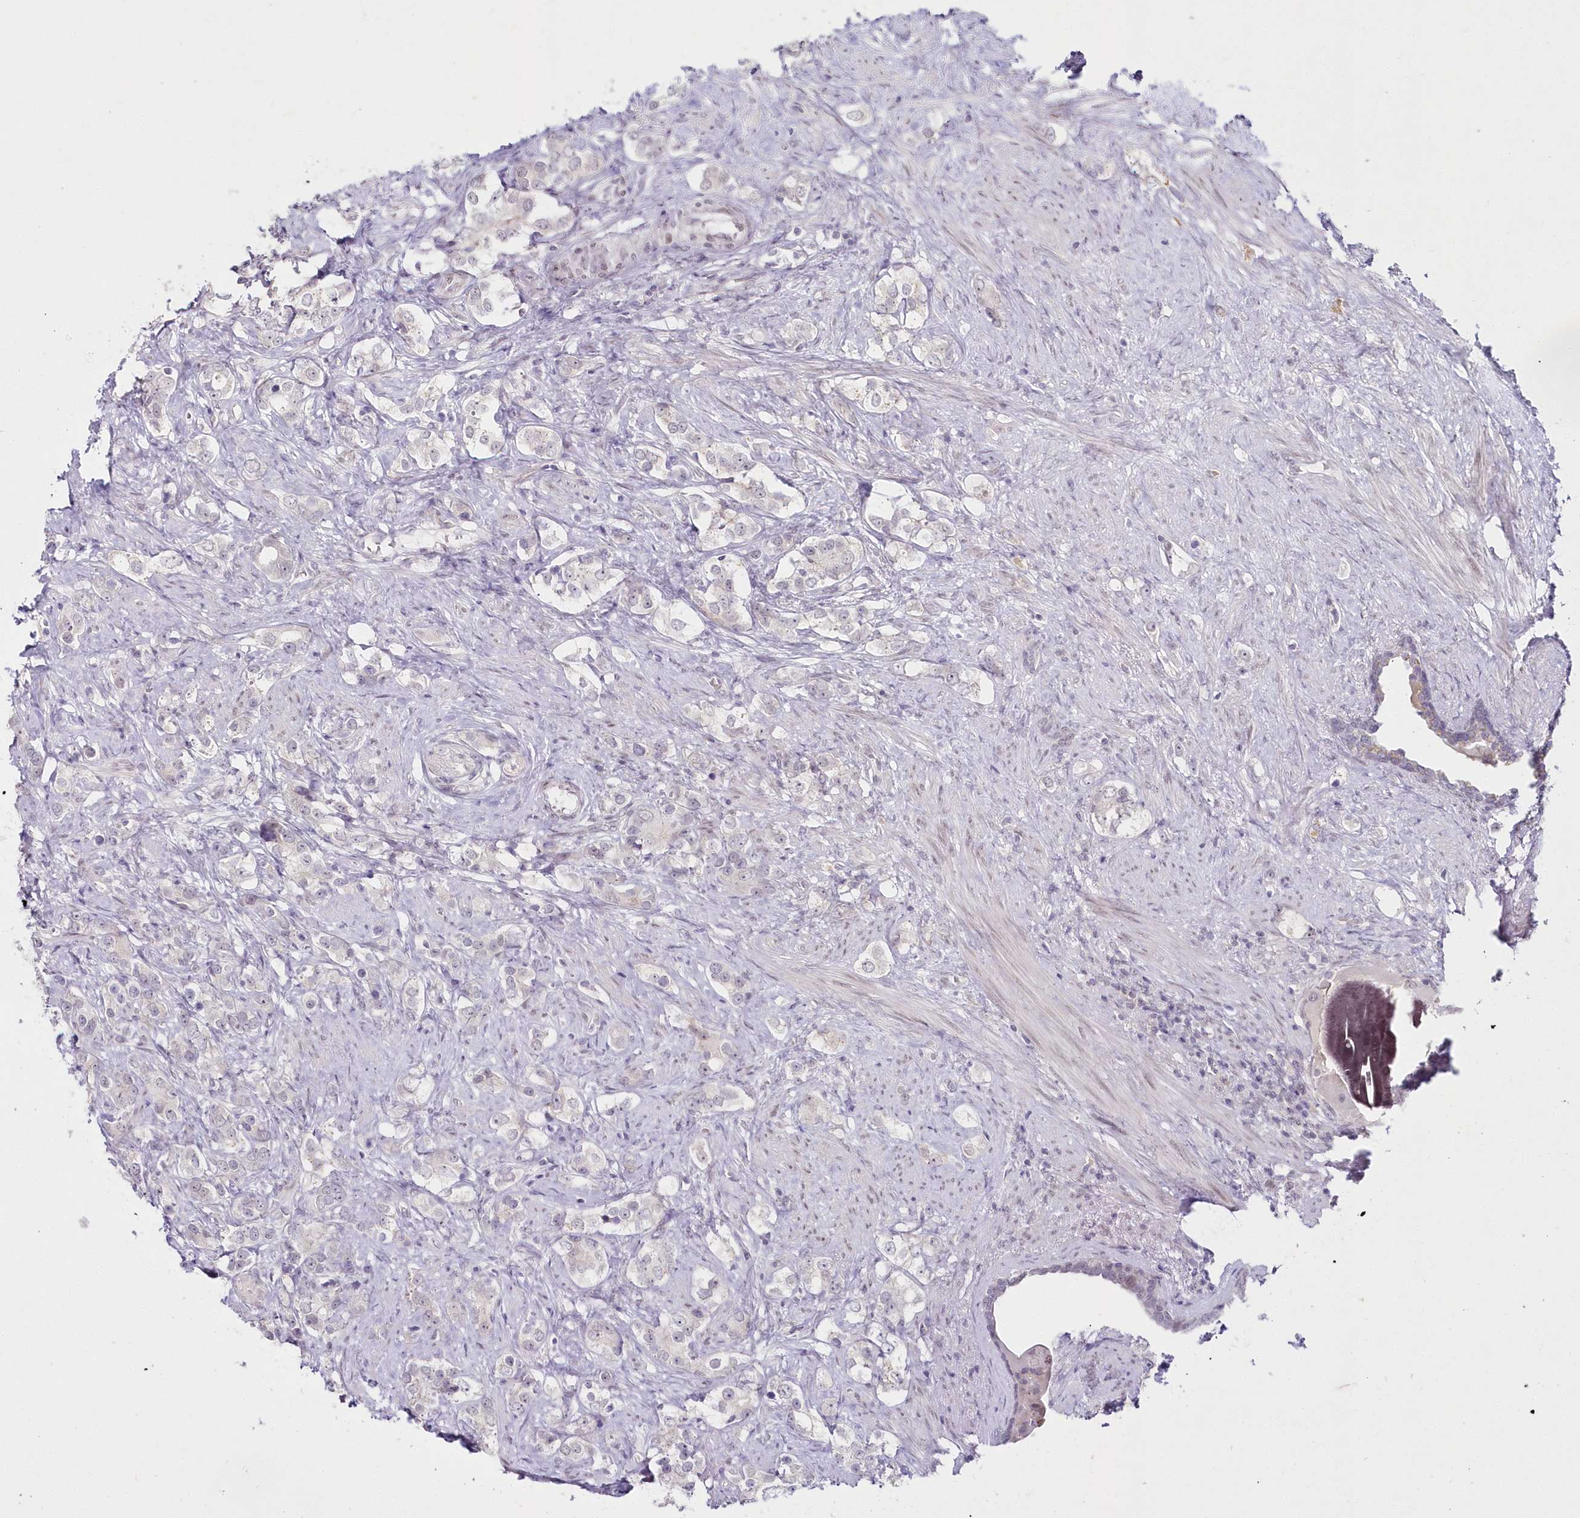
{"staining": {"intensity": "weak", "quantity": "<25%", "location": "nuclear"}, "tissue": "prostate cancer", "cell_type": "Tumor cells", "image_type": "cancer", "snomed": [{"axis": "morphology", "description": "Adenocarcinoma, High grade"}, {"axis": "topography", "description": "Prostate"}], "caption": "This is an immunohistochemistry image of adenocarcinoma (high-grade) (prostate). There is no expression in tumor cells.", "gene": "HYCC2", "patient": {"sex": "male", "age": 63}}